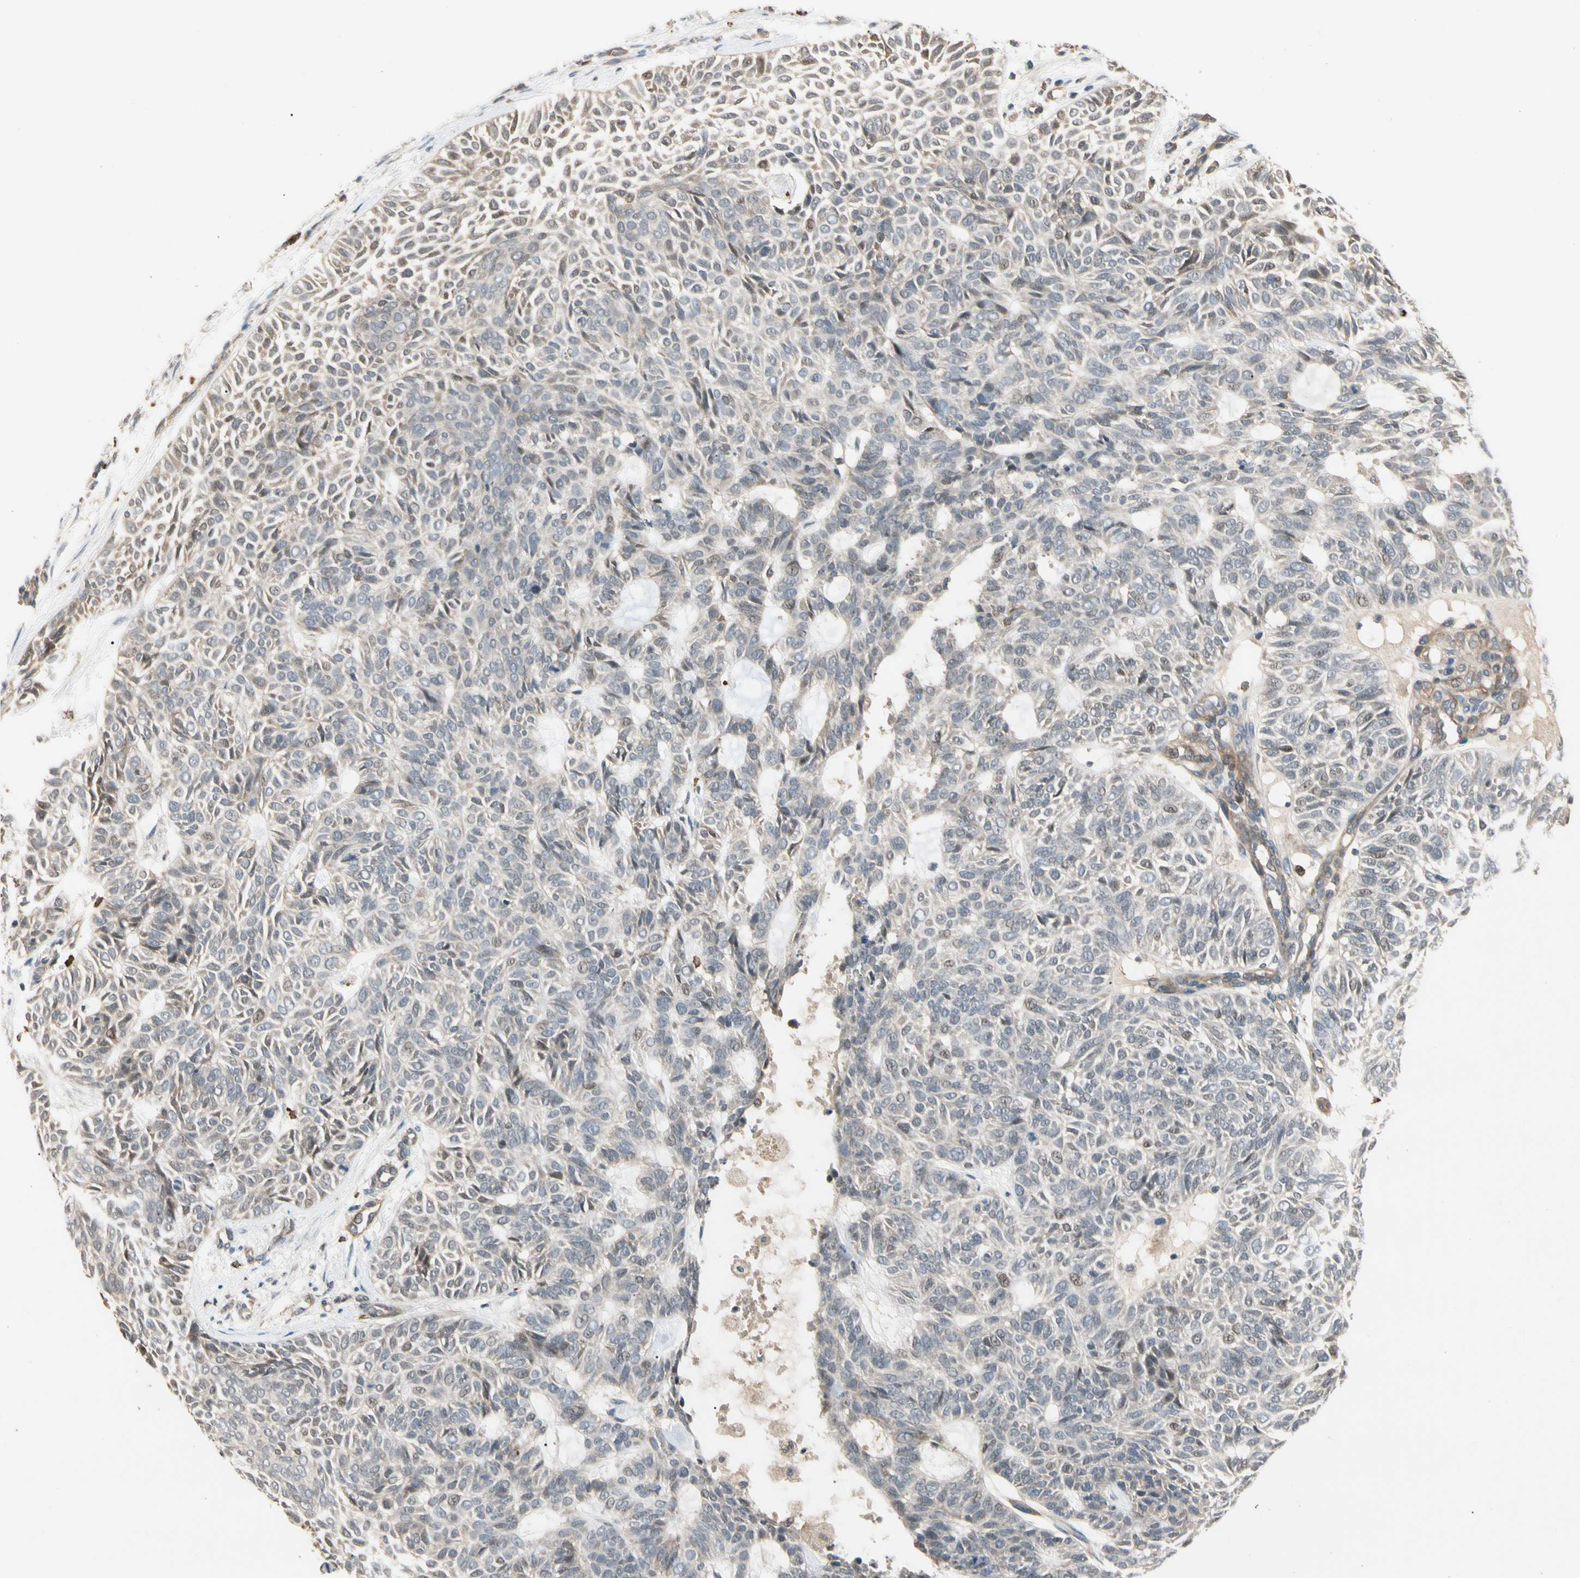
{"staining": {"intensity": "weak", "quantity": "25%-75%", "location": "cytoplasmic/membranous"}, "tissue": "skin cancer", "cell_type": "Tumor cells", "image_type": "cancer", "snomed": [{"axis": "morphology", "description": "Basal cell carcinoma"}, {"axis": "topography", "description": "Skin"}], "caption": "DAB immunohistochemical staining of skin cancer (basal cell carcinoma) demonstrates weak cytoplasmic/membranous protein positivity in about 25%-75% of tumor cells.", "gene": "ATG4C", "patient": {"sex": "male", "age": 87}}